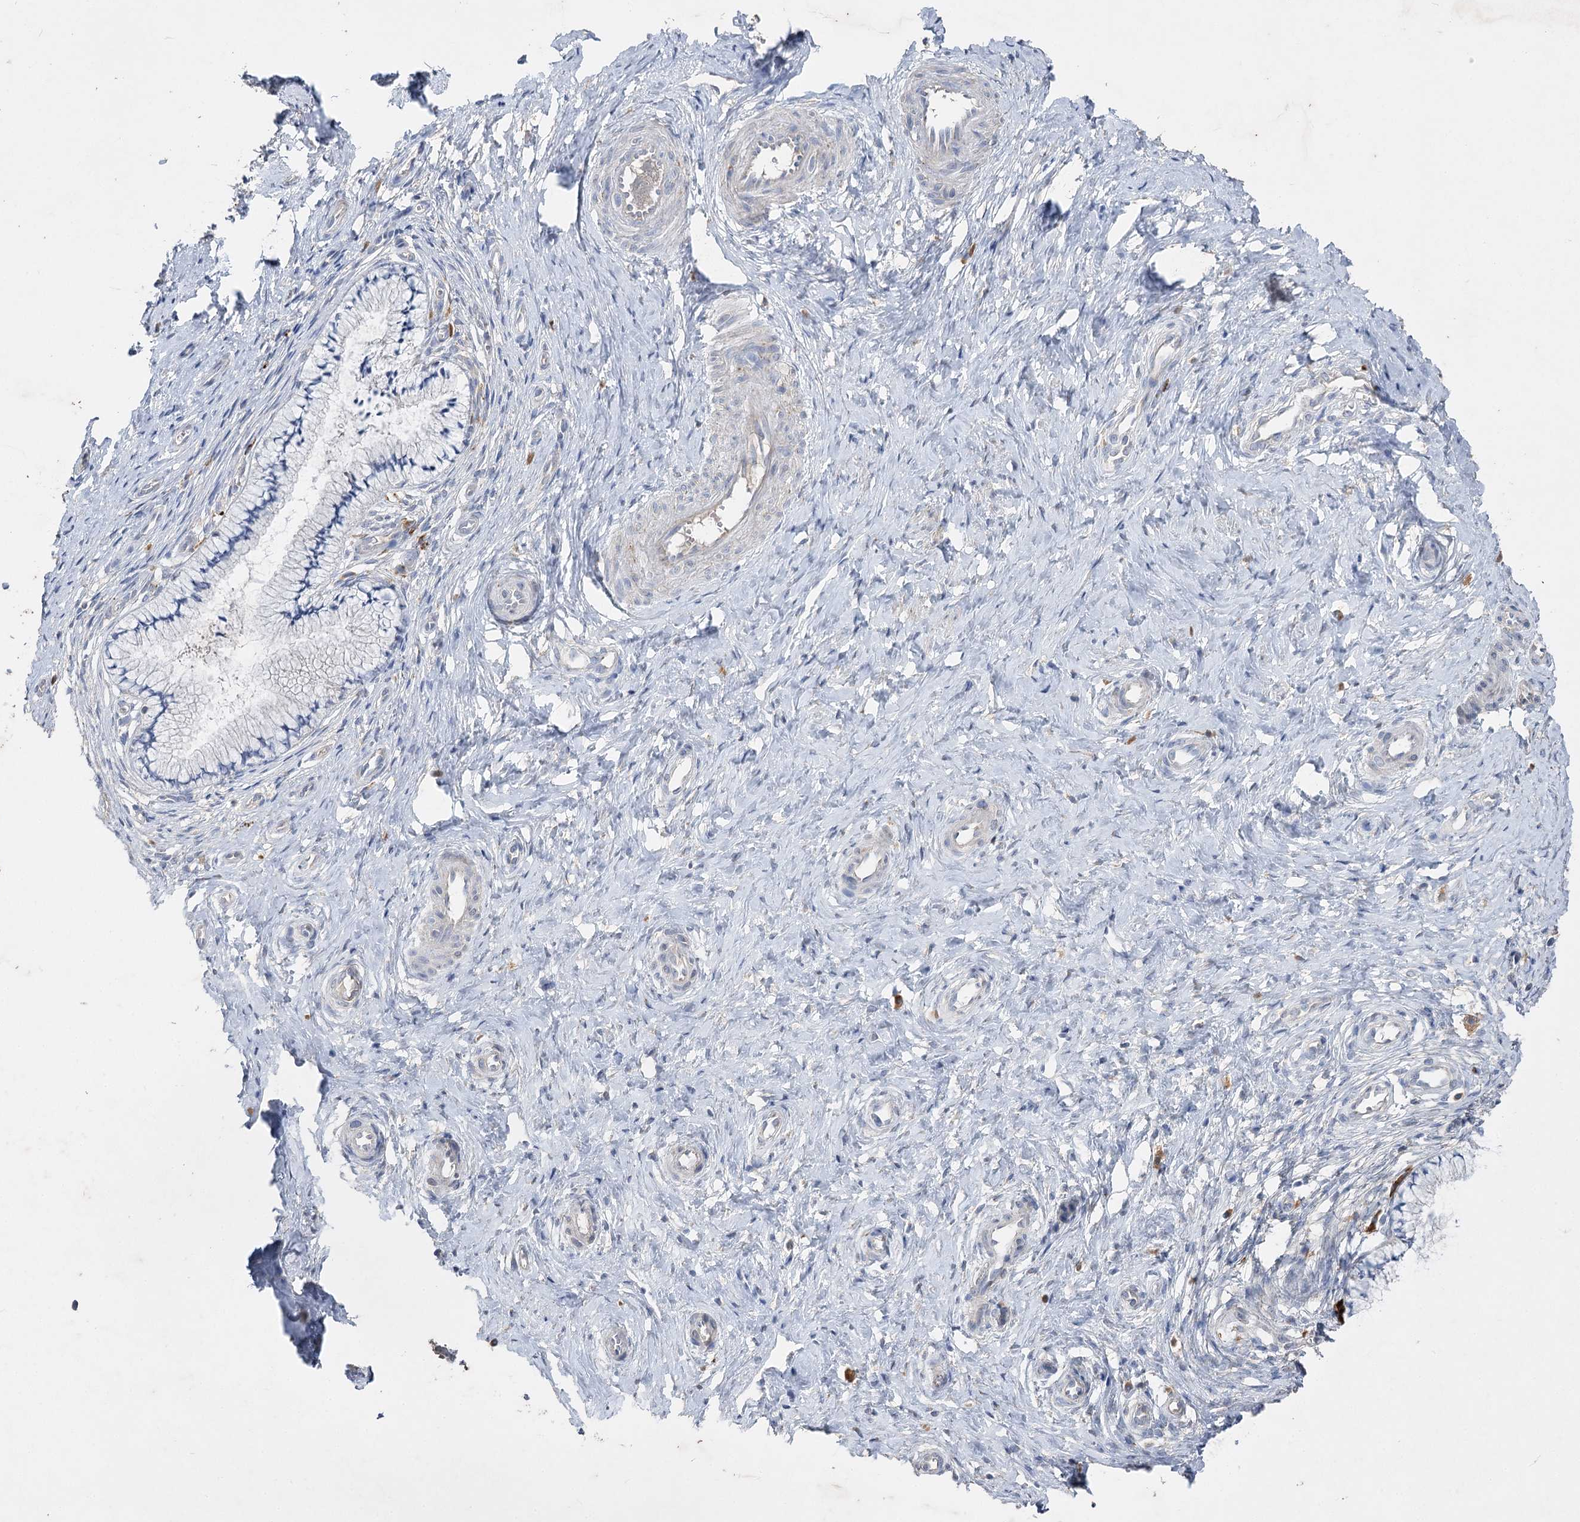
{"staining": {"intensity": "weak", "quantity": "25%-75%", "location": "cytoplasmic/membranous"}, "tissue": "cervix", "cell_type": "Glandular cells", "image_type": "normal", "snomed": [{"axis": "morphology", "description": "Normal tissue, NOS"}, {"axis": "topography", "description": "Cervix"}], "caption": "DAB (3,3'-diaminobenzidine) immunohistochemical staining of benign human cervix shows weak cytoplasmic/membranous protein positivity in about 25%-75% of glandular cells.", "gene": "IL1RAP", "patient": {"sex": "female", "age": 36}}